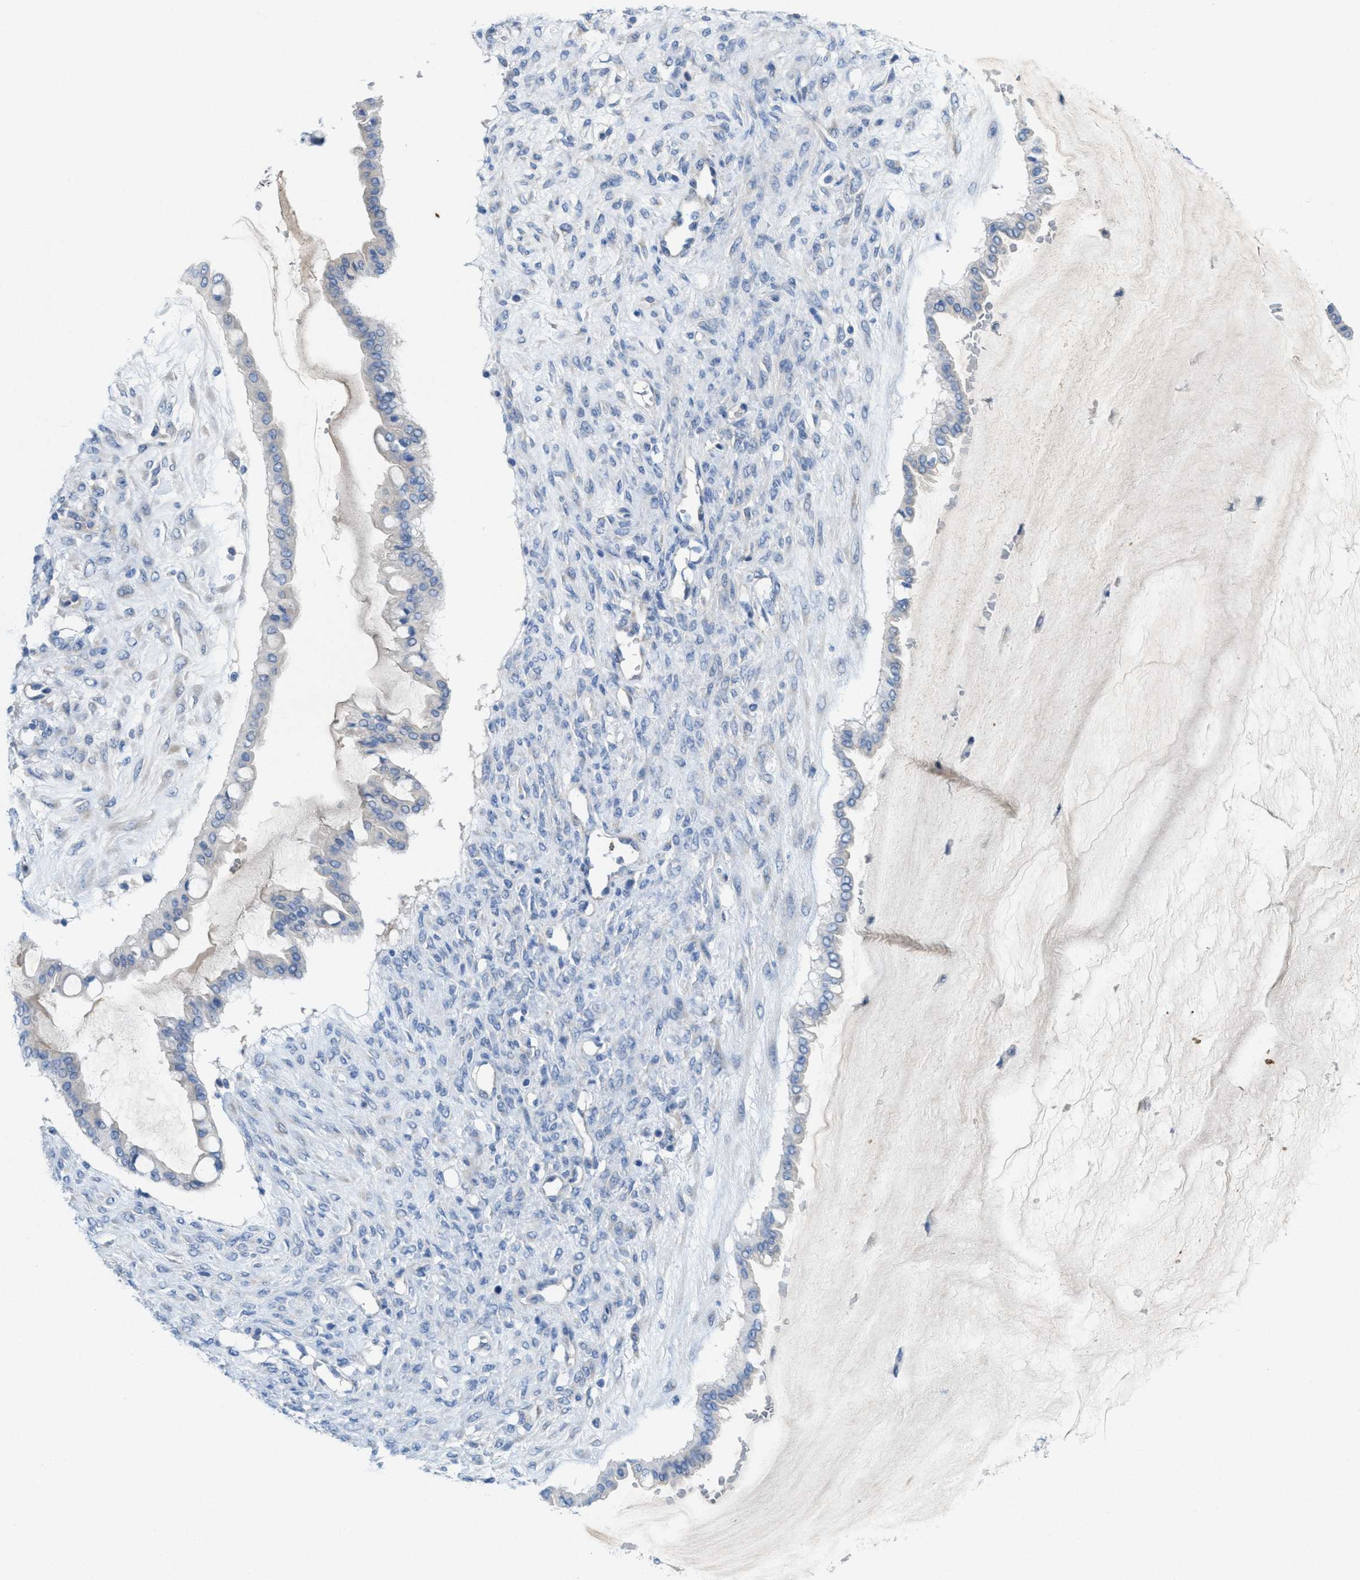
{"staining": {"intensity": "negative", "quantity": "none", "location": "none"}, "tissue": "ovarian cancer", "cell_type": "Tumor cells", "image_type": "cancer", "snomed": [{"axis": "morphology", "description": "Cystadenocarcinoma, mucinous, NOS"}, {"axis": "topography", "description": "Ovary"}], "caption": "Immunohistochemistry (IHC) of ovarian mucinous cystadenocarcinoma reveals no positivity in tumor cells. (Brightfield microscopy of DAB (3,3'-diaminobenzidine) IHC at high magnification).", "gene": "CMTM1", "patient": {"sex": "female", "age": 73}}